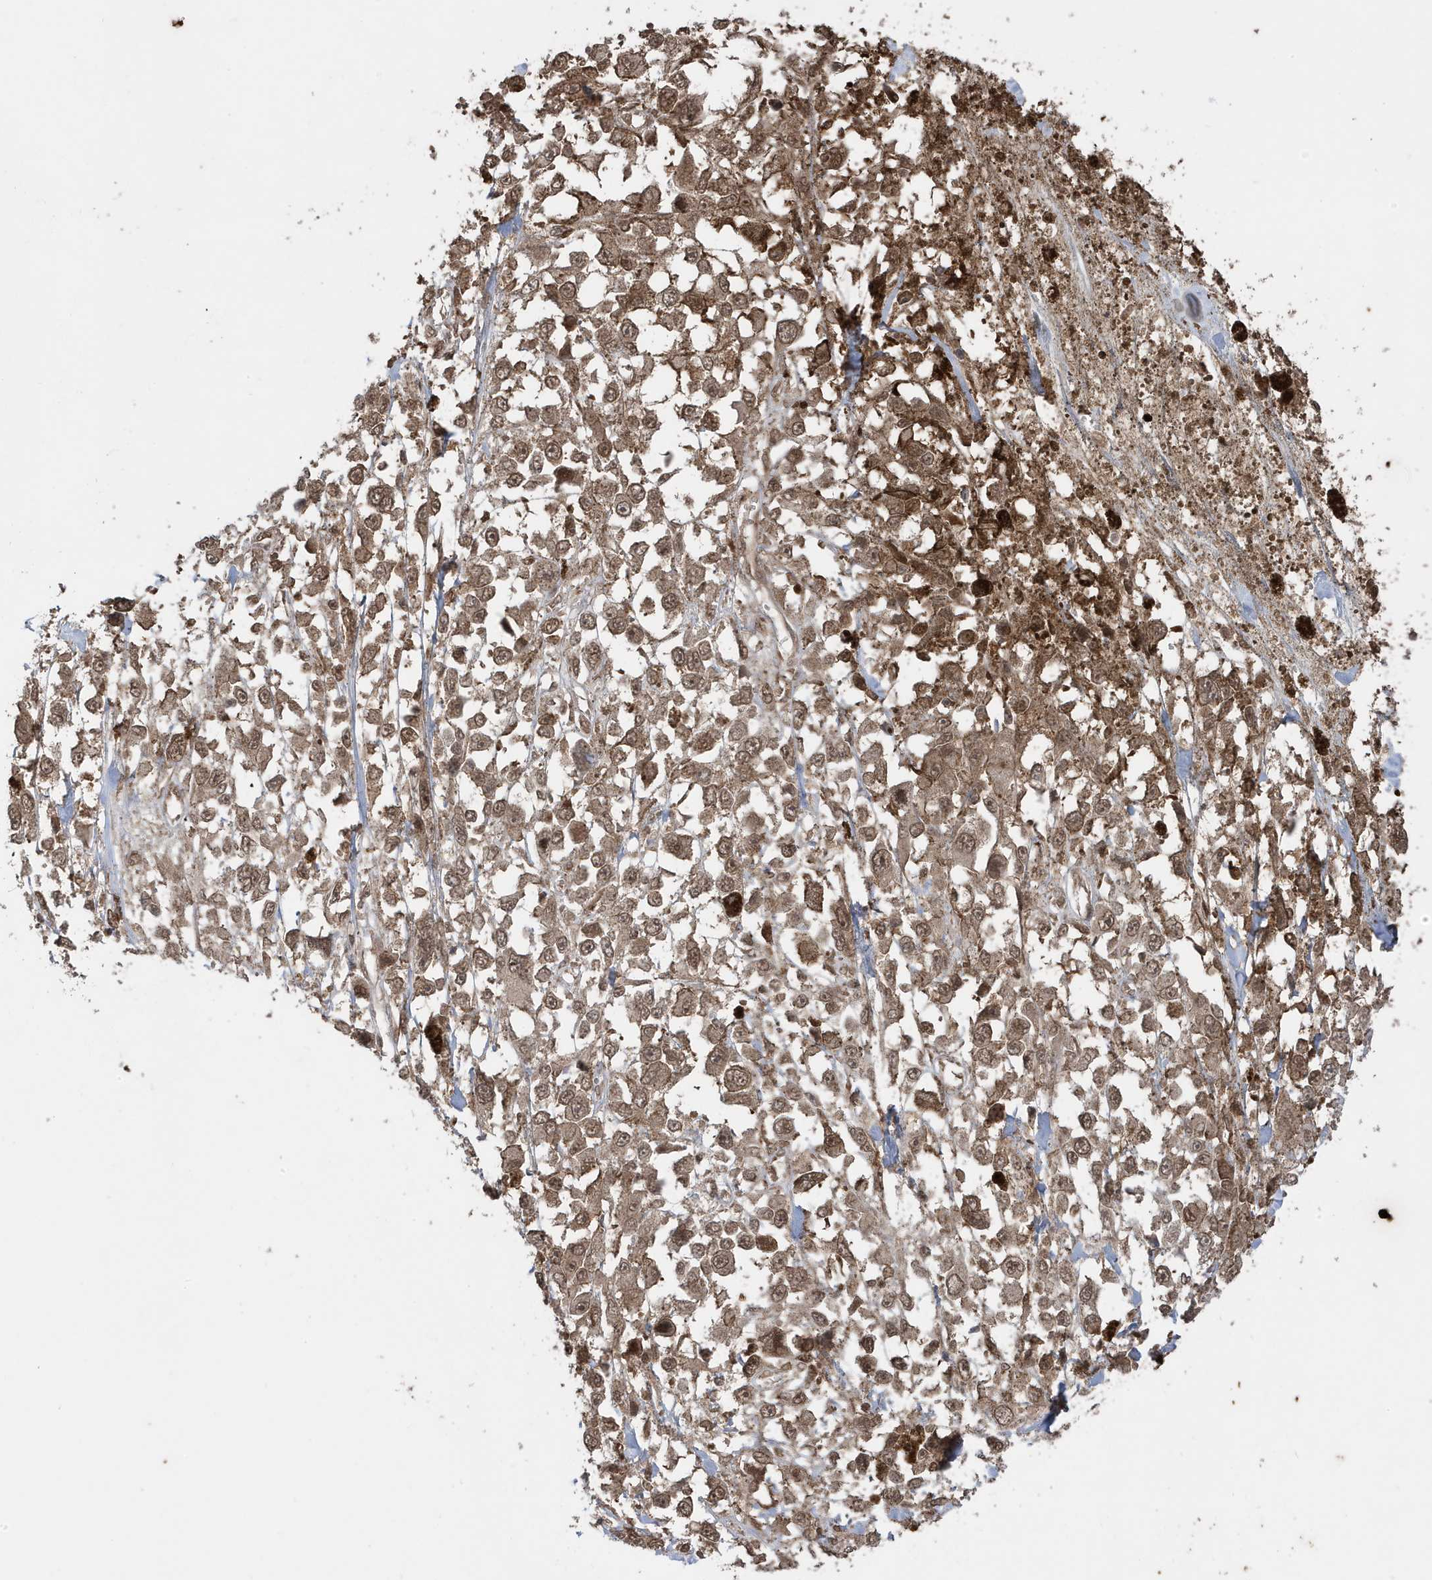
{"staining": {"intensity": "moderate", "quantity": ">75%", "location": "cytoplasmic/membranous,nuclear"}, "tissue": "melanoma", "cell_type": "Tumor cells", "image_type": "cancer", "snomed": [{"axis": "morphology", "description": "Malignant melanoma, Metastatic site"}, {"axis": "topography", "description": "Lymph node"}], "caption": "Malignant melanoma (metastatic site) stained with a brown dye exhibits moderate cytoplasmic/membranous and nuclear positive expression in approximately >75% of tumor cells.", "gene": "ASAP1", "patient": {"sex": "male", "age": 59}}